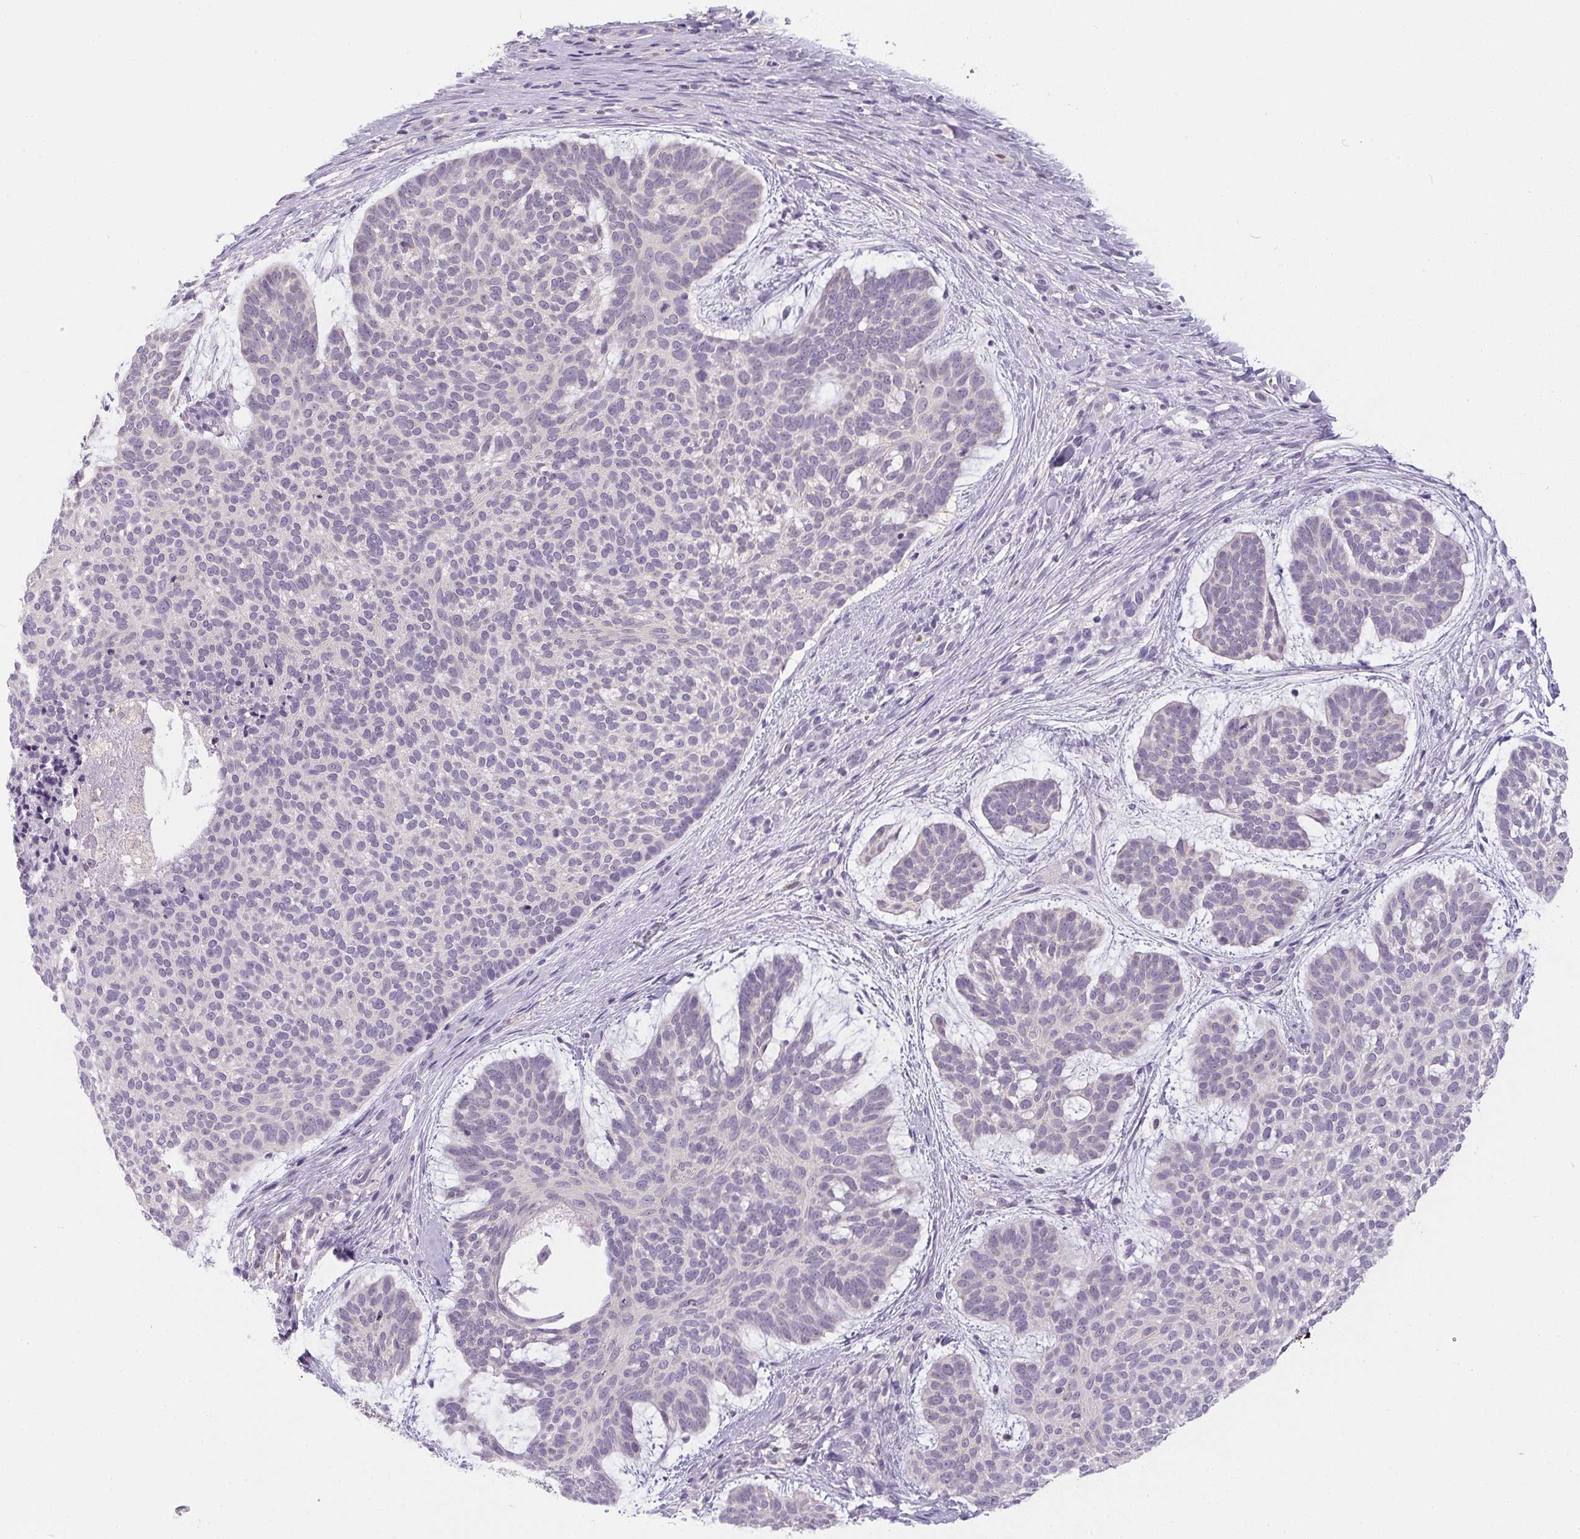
{"staining": {"intensity": "negative", "quantity": "none", "location": "none"}, "tissue": "skin cancer", "cell_type": "Tumor cells", "image_type": "cancer", "snomed": [{"axis": "morphology", "description": "Basal cell carcinoma"}, {"axis": "topography", "description": "Skin"}], "caption": "IHC of skin cancer exhibits no positivity in tumor cells.", "gene": "DNAJC5G", "patient": {"sex": "male", "age": 64}}